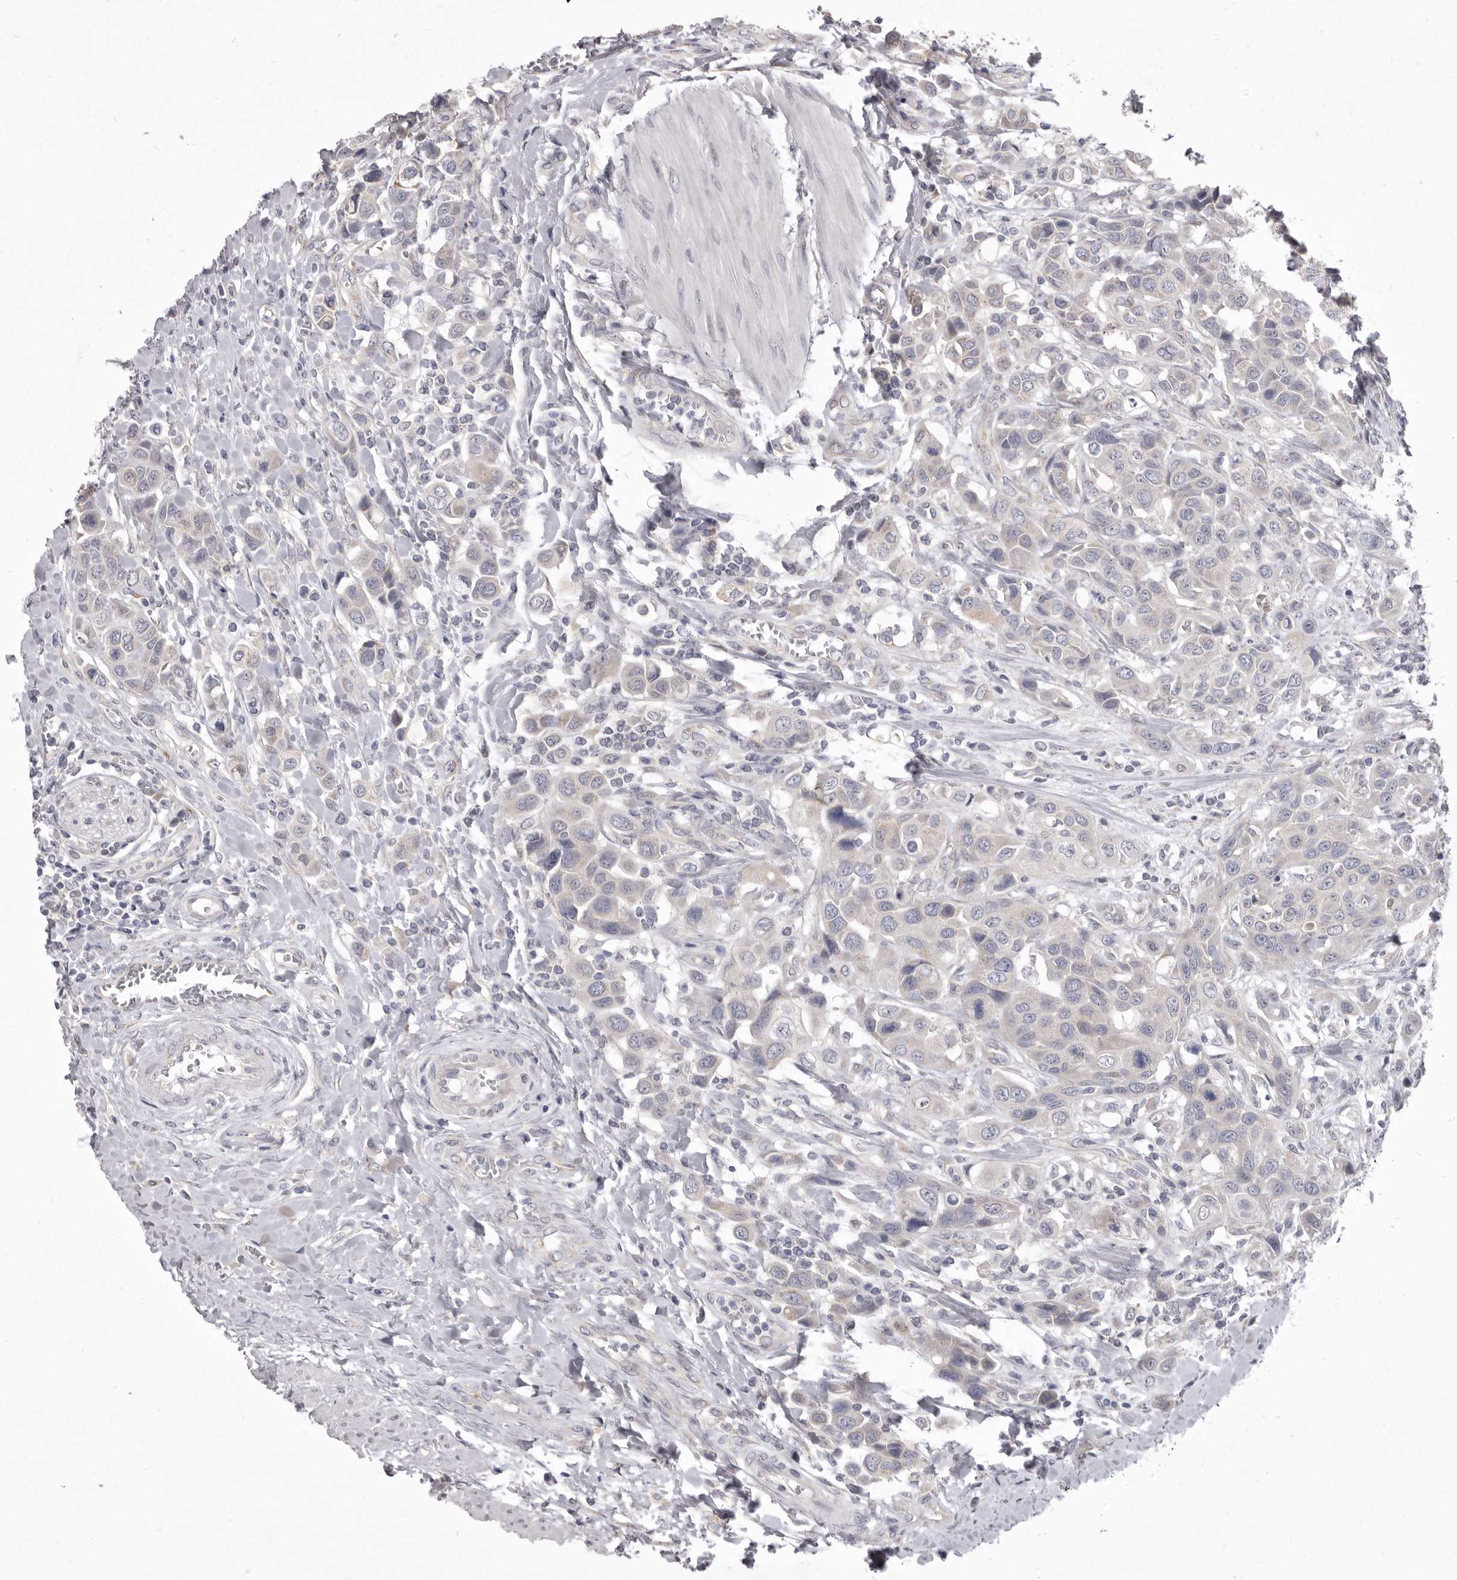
{"staining": {"intensity": "negative", "quantity": "none", "location": "none"}, "tissue": "urothelial cancer", "cell_type": "Tumor cells", "image_type": "cancer", "snomed": [{"axis": "morphology", "description": "Urothelial carcinoma, High grade"}, {"axis": "topography", "description": "Urinary bladder"}], "caption": "DAB (3,3'-diaminobenzidine) immunohistochemical staining of urothelial carcinoma (high-grade) reveals no significant staining in tumor cells.", "gene": "P2RX6", "patient": {"sex": "male", "age": 50}}